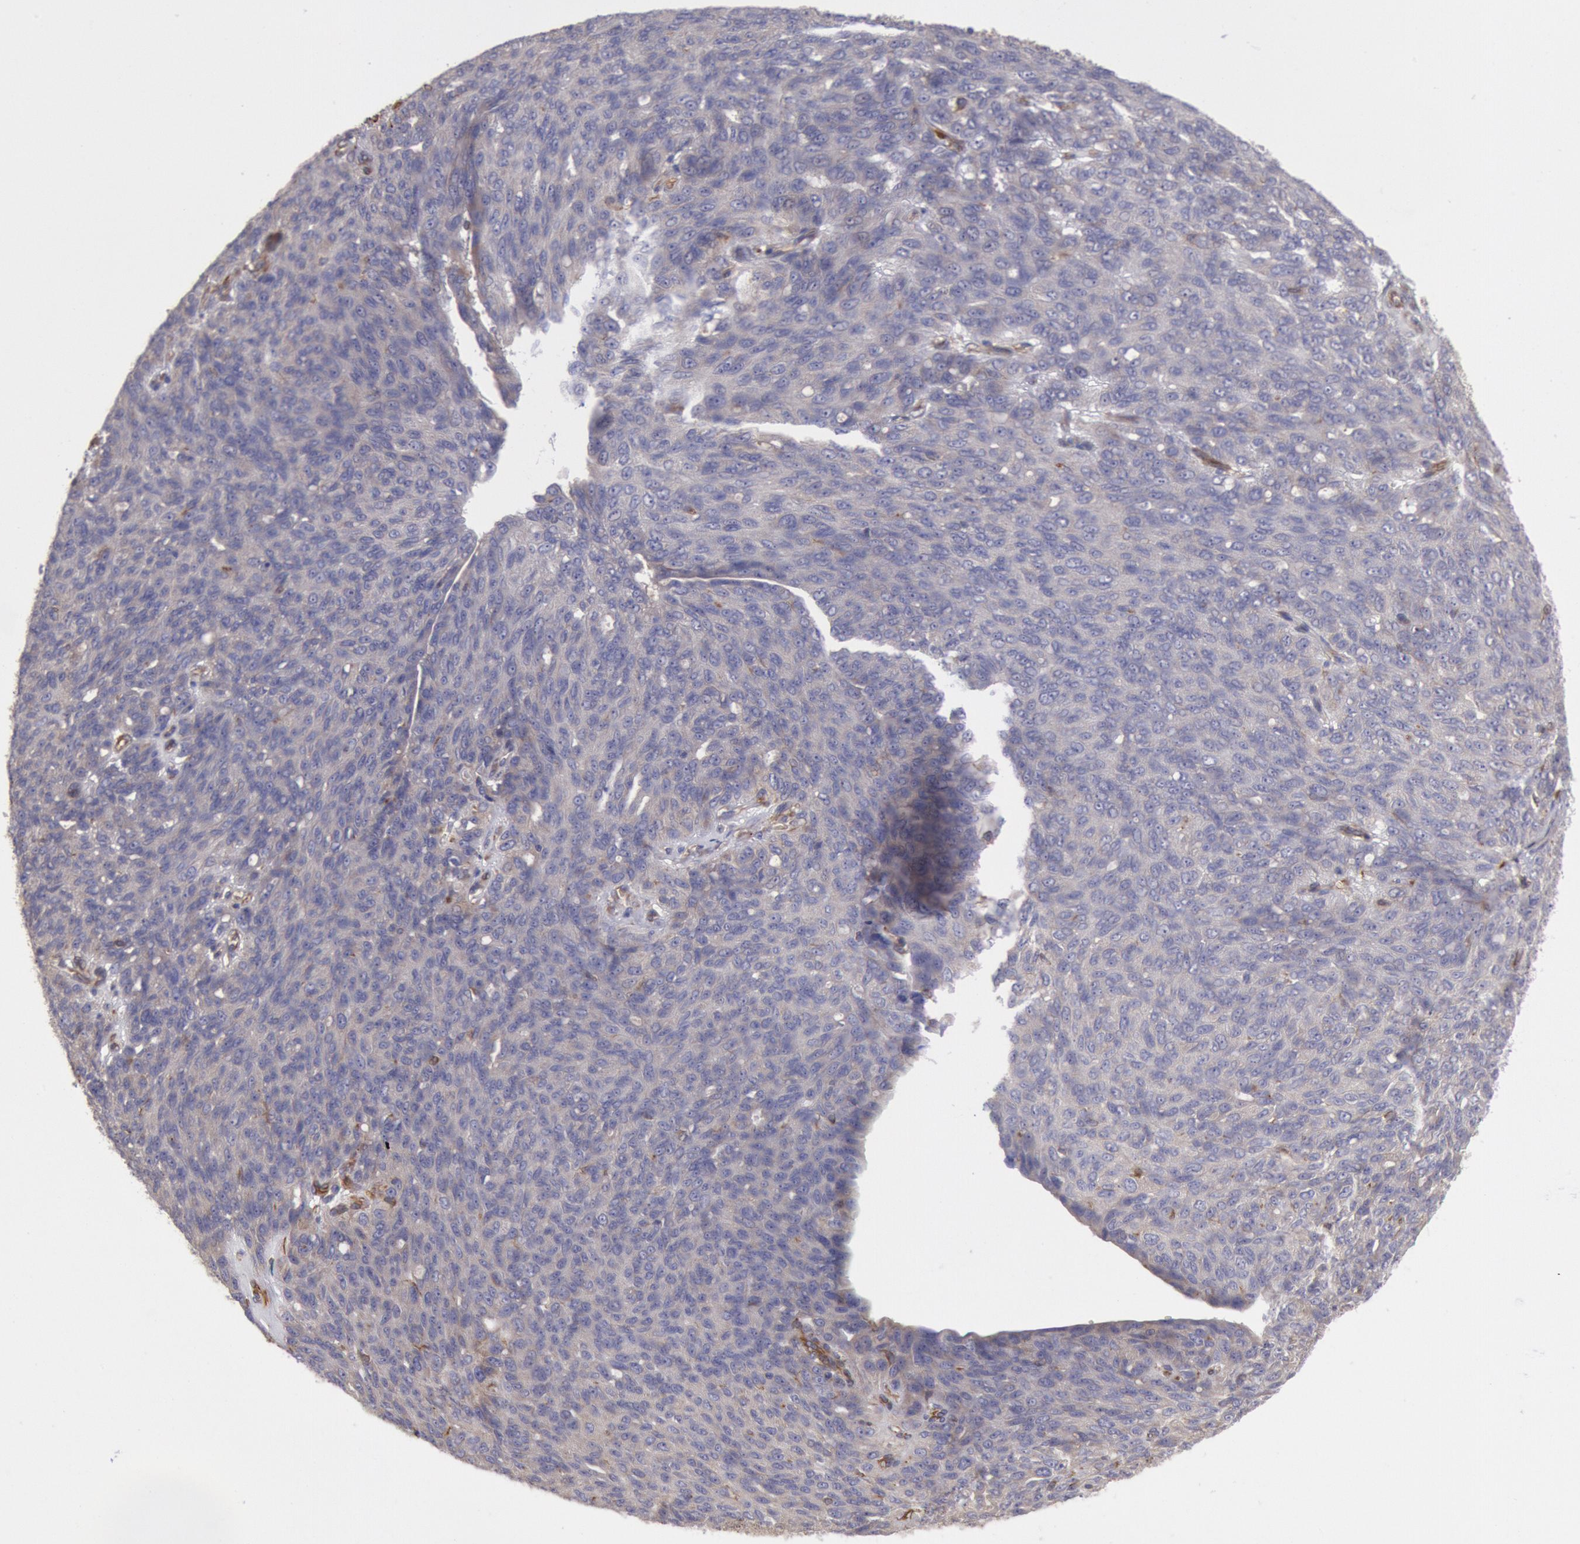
{"staining": {"intensity": "negative", "quantity": "none", "location": "none"}, "tissue": "ovarian cancer", "cell_type": "Tumor cells", "image_type": "cancer", "snomed": [{"axis": "morphology", "description": "Carcinoma, endometroid"}, {"axis": "topography", "description": "Ovary"}], "caption": "The image exhibits no staining of tumor cells in ovarian endometroid carcinoma.", "gene": "RNF139", "patient": {"sex": "female", "age": 60}}